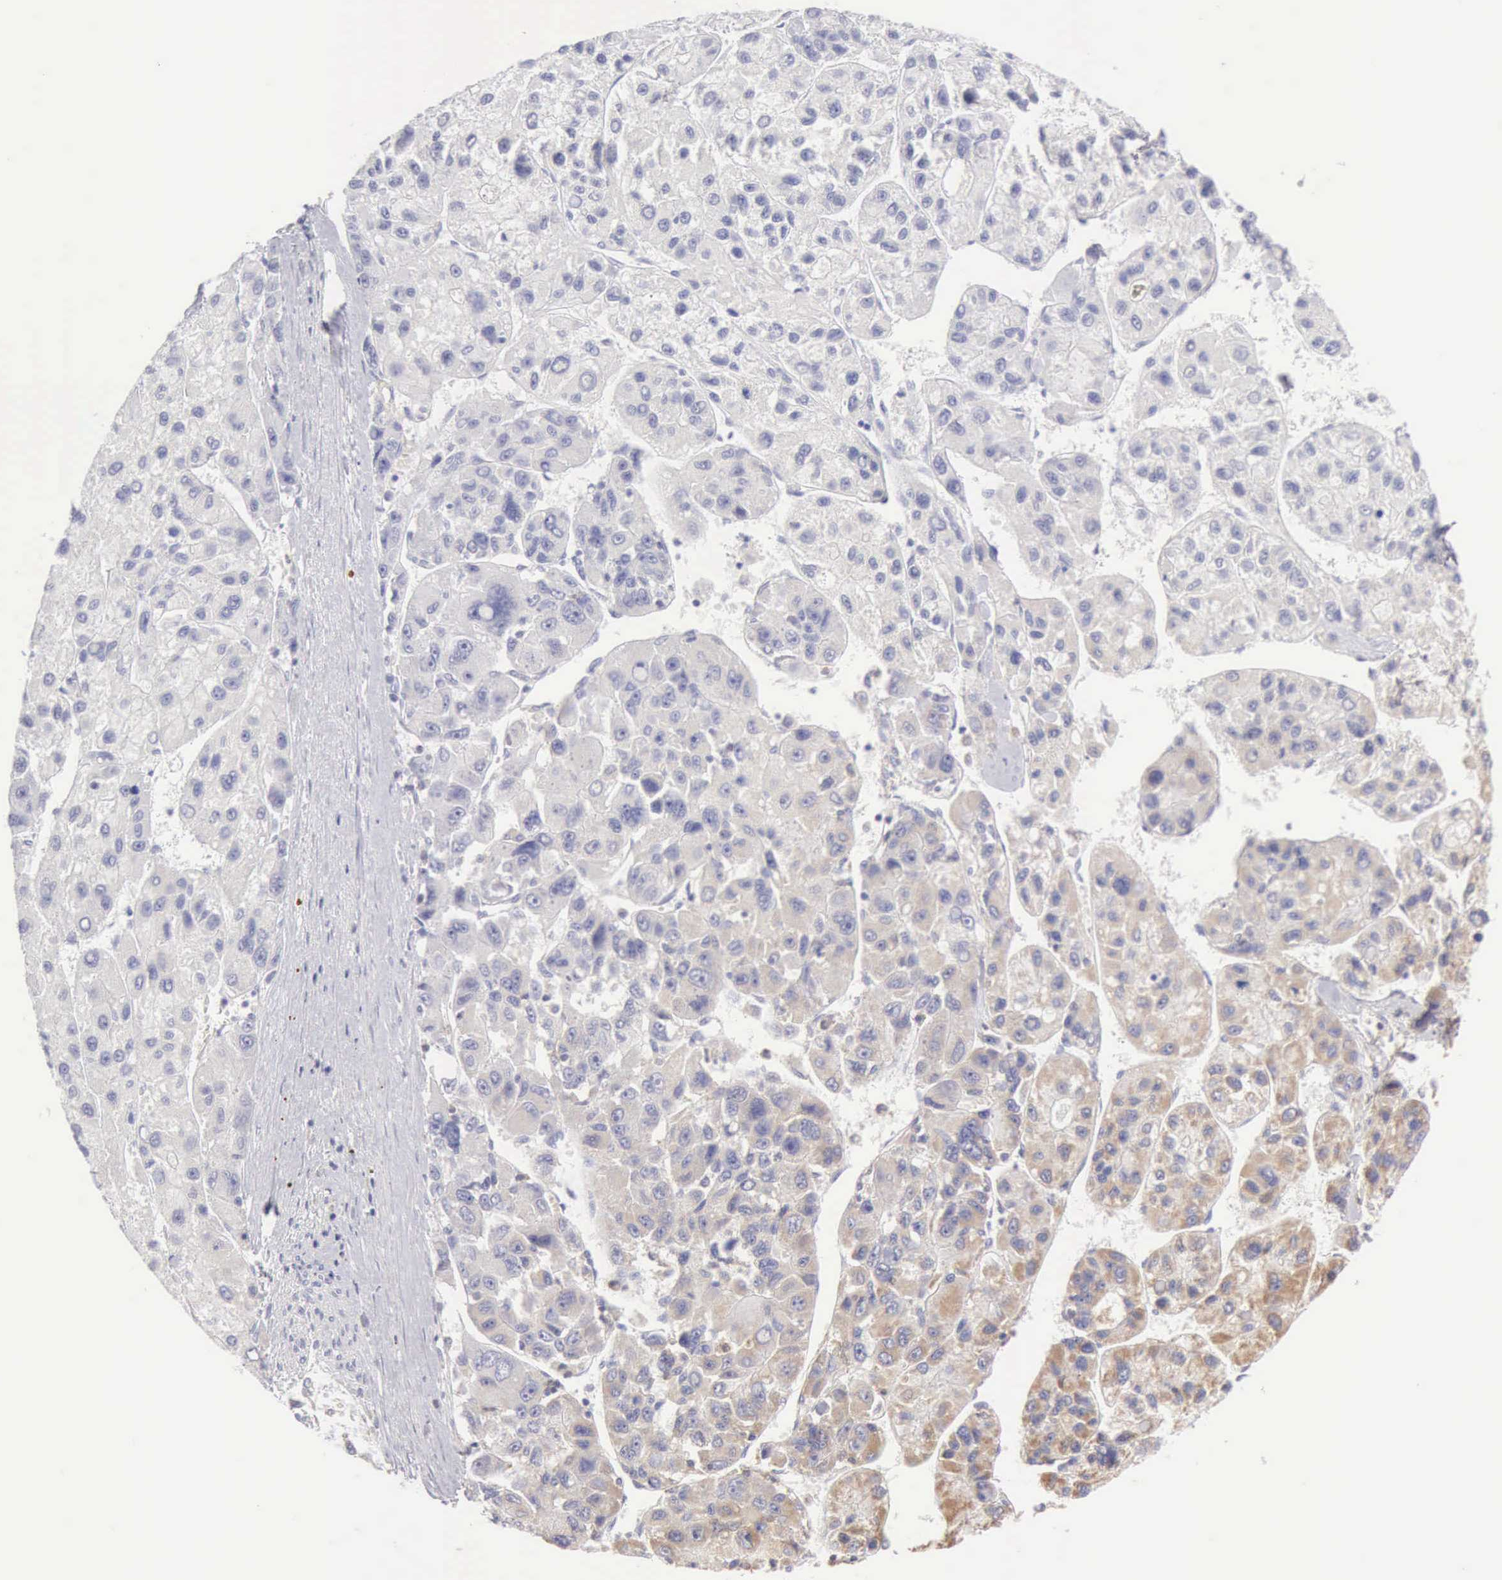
{"staining": {"intensity": "weak", "quantity": "<25%", "location": "cytoplasmic/membranous"}, "tissue": "liver cancer", "cell_type": "Tumor cells", "image_type": "cancer", "snomed": [{"axis": "morphology", "description": "Carcinoma, Hepatocellular, NOS"}, {"axis": "topography", "description": "Liver"}], "caption": "A high-resolution histopathology image shows immunohistochemistry staining of liver cancer (hepatocellular carcinoma), which demonstrates no significant staining in tumor cells. Nuclei are stained in blue.", "gene": "ARHGAP4", "patient": {"sex": "male", "age": 64}}